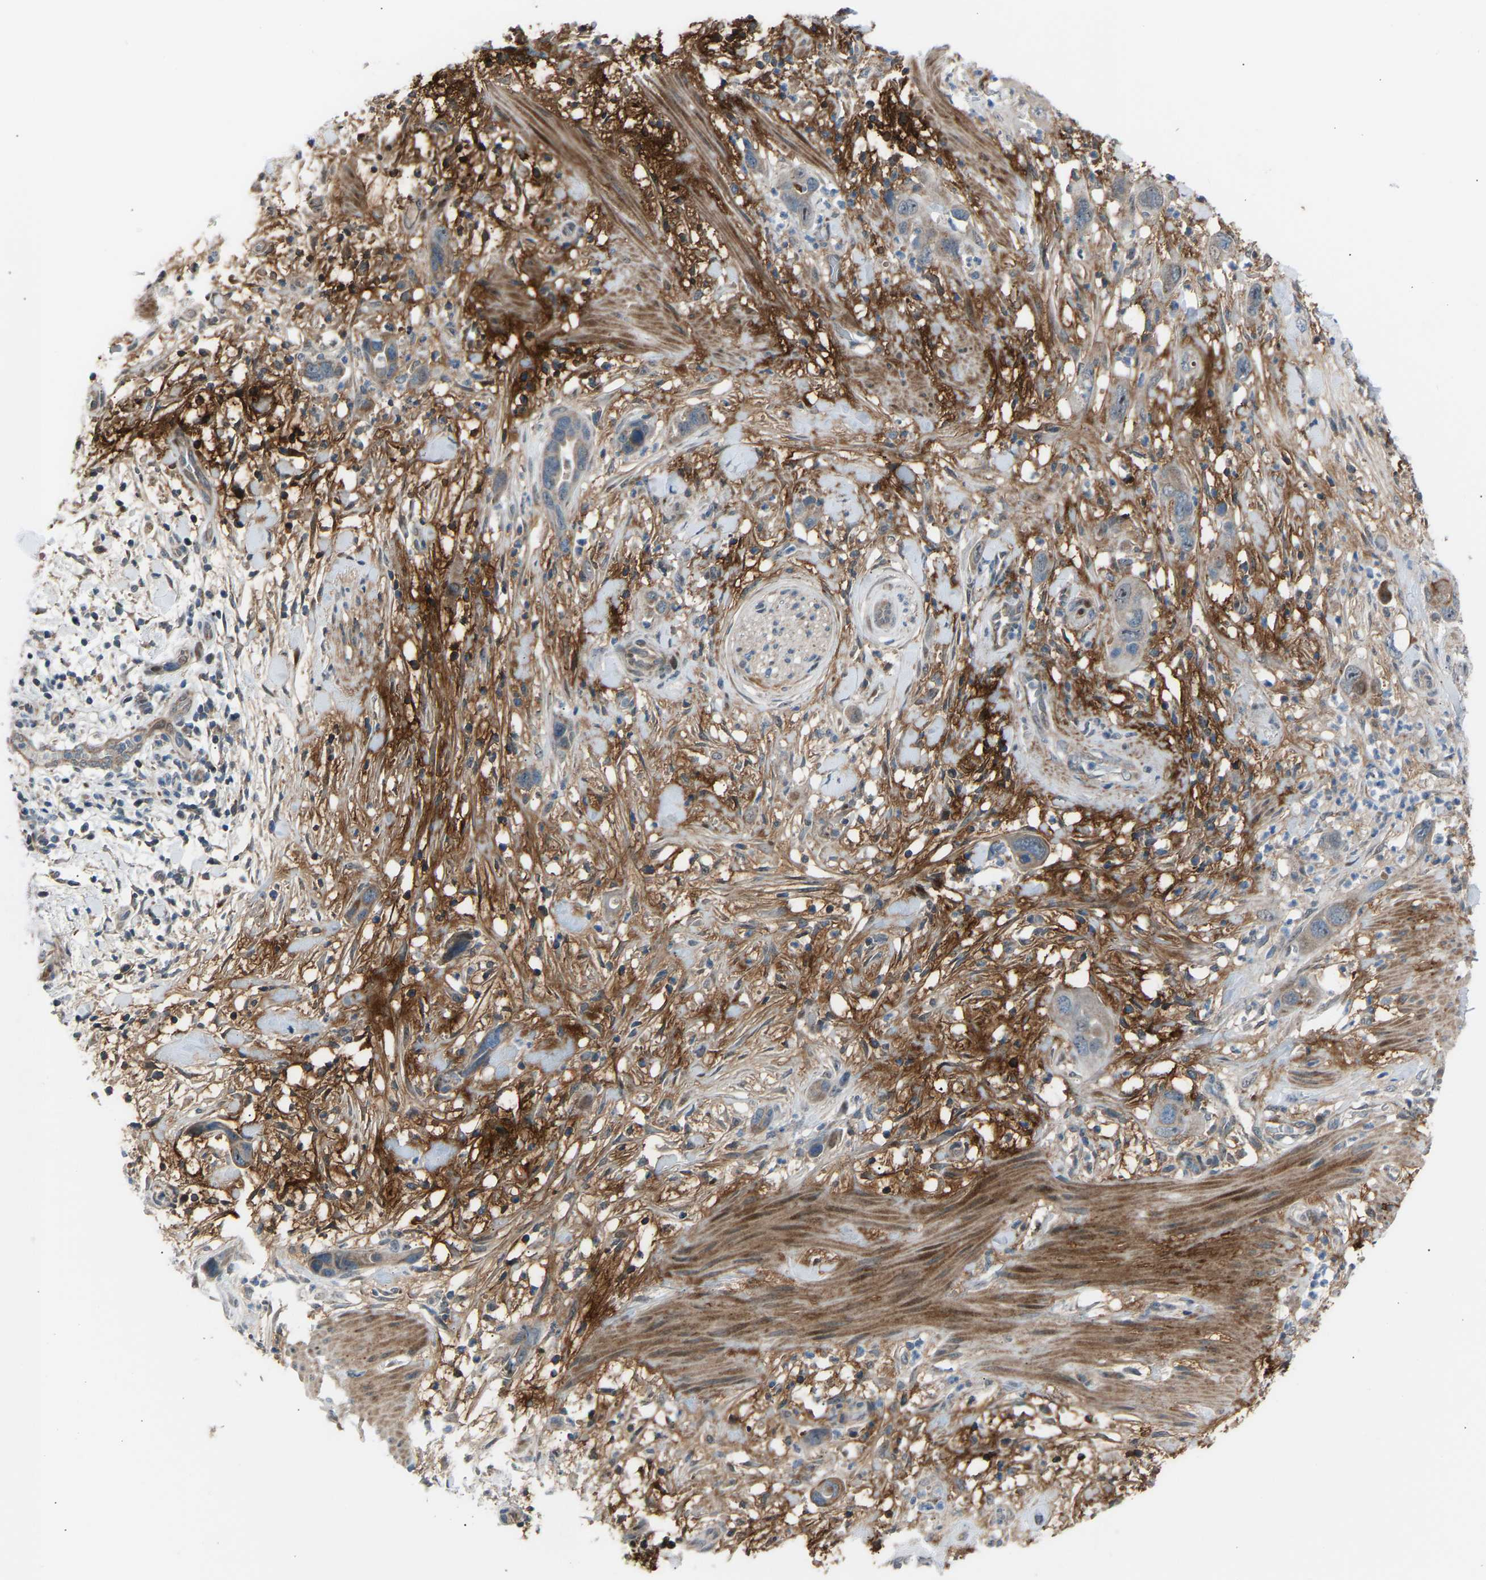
{"staining": {"intensity": "weak", "quantity": "25%-75%", "location": "cytoplasmic/membranous"}, "tissue": "pancreatic cancer", "cell_type": "Tumor cells", "image_type": "cancer", "snomed": [{"axis": "morphology", "description": "Adenocarcinoma, NOS"}, {"axis": "topography", "description": "Pancreas"}], "caption": "There is low levels of weak cytoplasmic/membranous staining in tumor cells of pancreatic cancer (adenocarcinoma), as demonstrated by immunohistochemical staining (brown color).", "gene": "VPS41", "patient": {"sex": "female", "age": 71}}